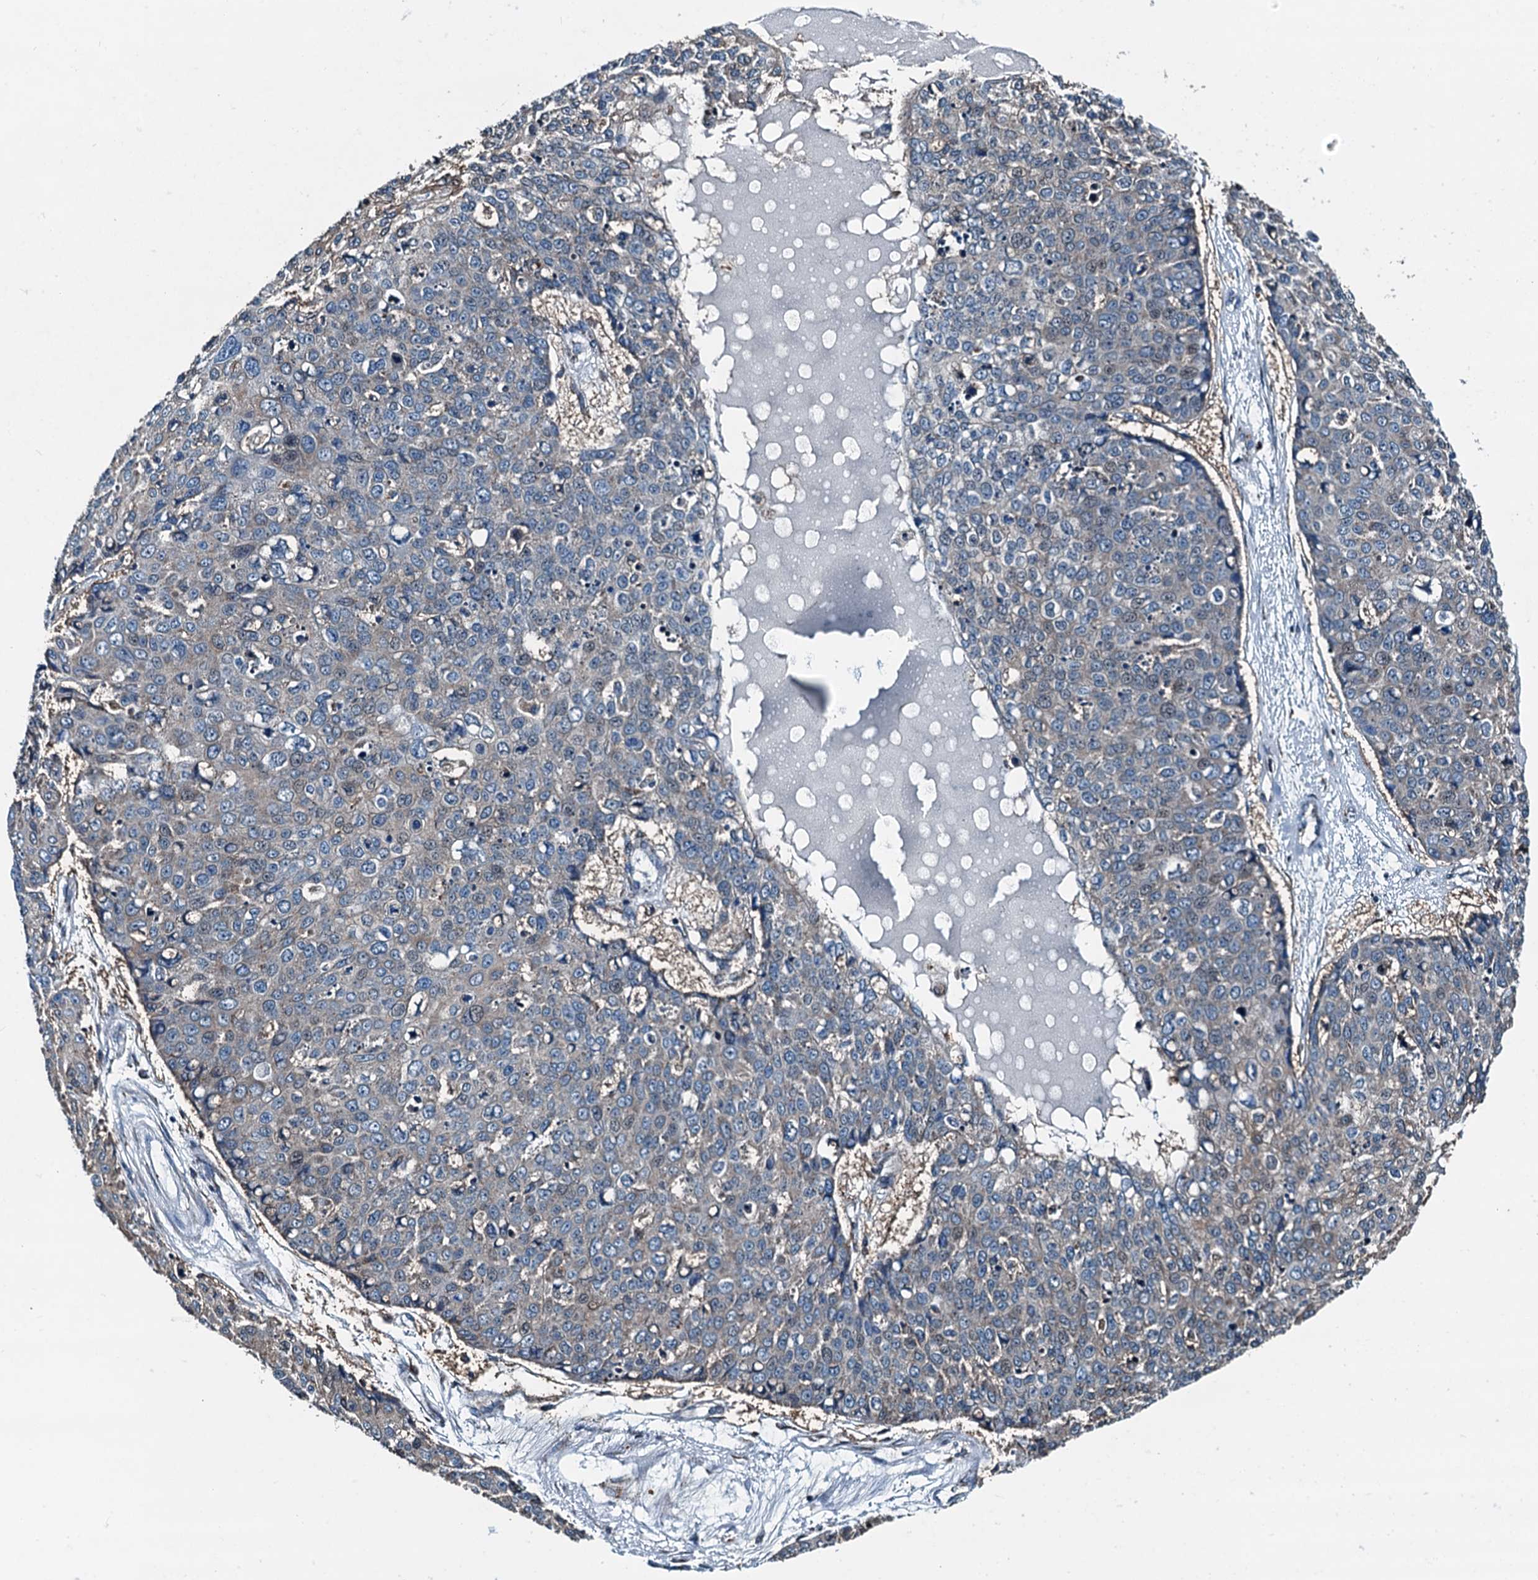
{"staining": {"intensity": "negative", "quantity": "none", "location": "none"}, "tissue": "skin cancer", "cell_type": "Tumor cells", "image_type": "cancer", "snomed": [{"axis": "morphology", "description": "Squamous cell carcinoma, NOS"}, {"axis": "topography", "description": "Skin"}], "caption": "The IHC micrograph has no significant positivity in tumor cells of skin squamous cell carcinoma tissue.", "gene": "TAMALIN", "patient": {"sex": "female", "age": 44}}